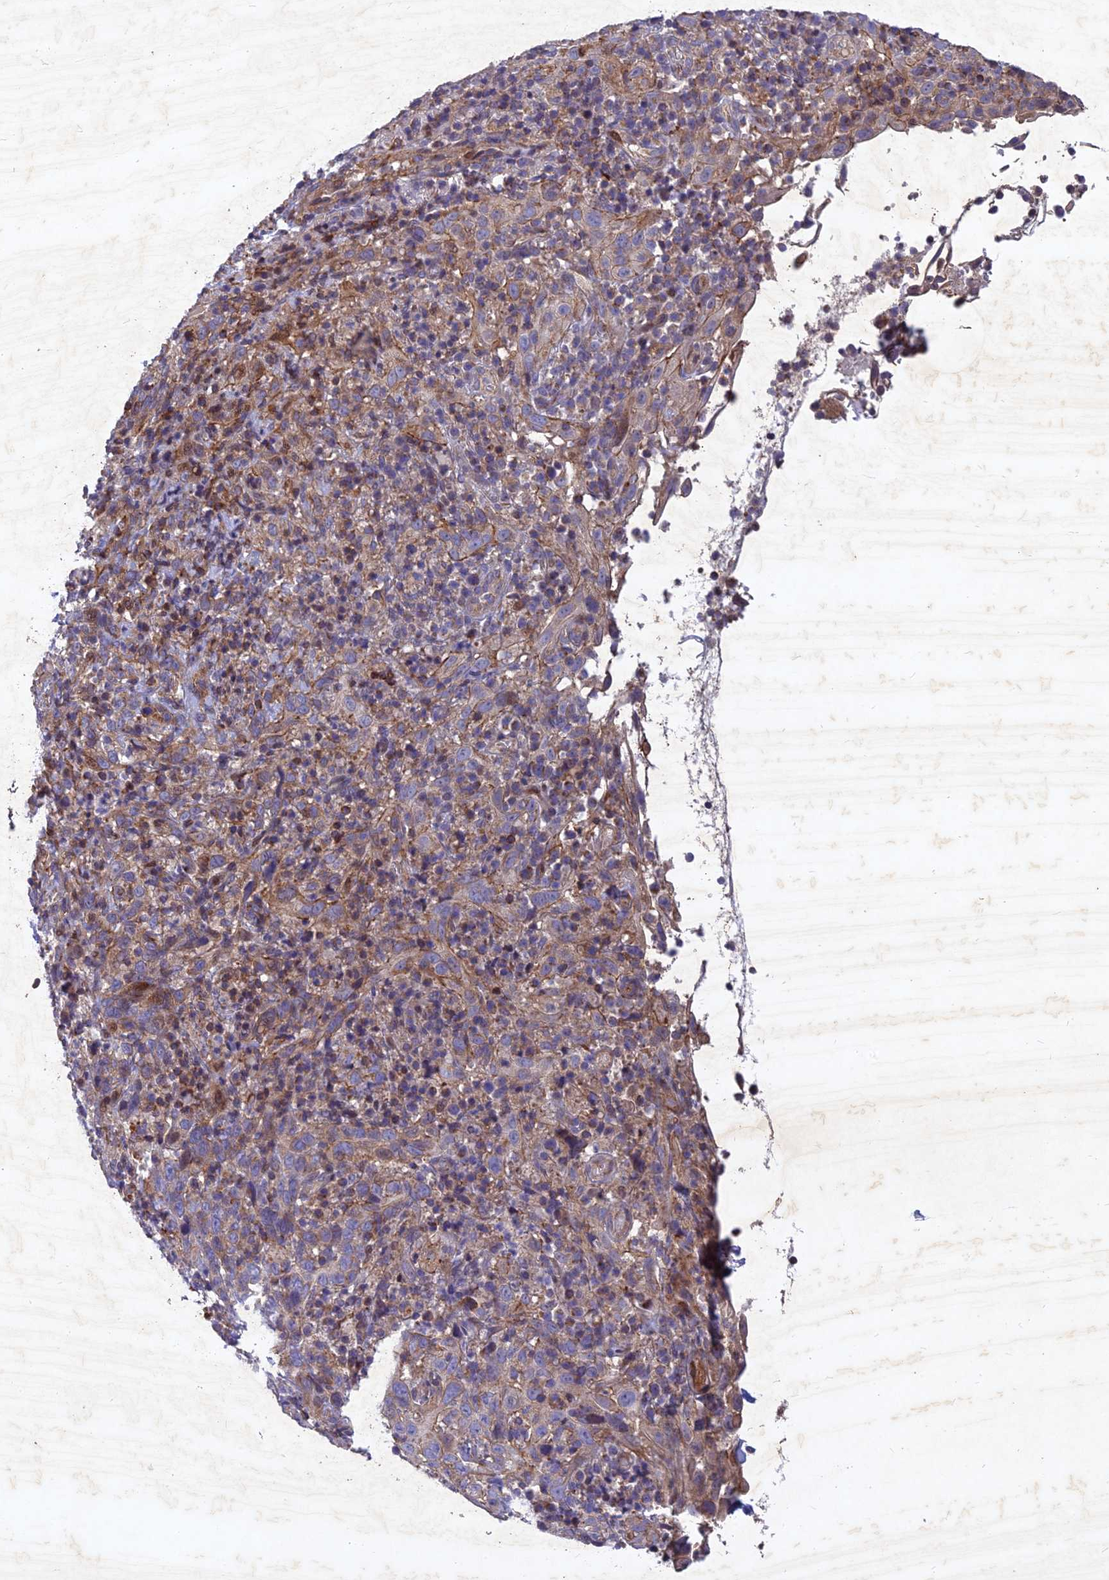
{"staining": {"intensity": "moderate", "quantity": "<25%", "location": "nuclear"}, "tissue": "cervical cancer", "cell_type": "Tumor cells", "image_type": "cancer", "snomed": [{"axis": "morphology", "description": "Squamous cell carcinoma, NOS"}, {"axis": "topography", "description": "Cervix"}], "caption": "Tumor cells display low levels of moderate nuclear positivity in approximately <25% of cells in human cervical squamous cell carcinoma. Using DAB (brown) and hematoxylin (blue) stains, captured at high magnification using brightfield microscopy.", "gene": "RELCH", "patient": {"sex": "female", "age": 46}}